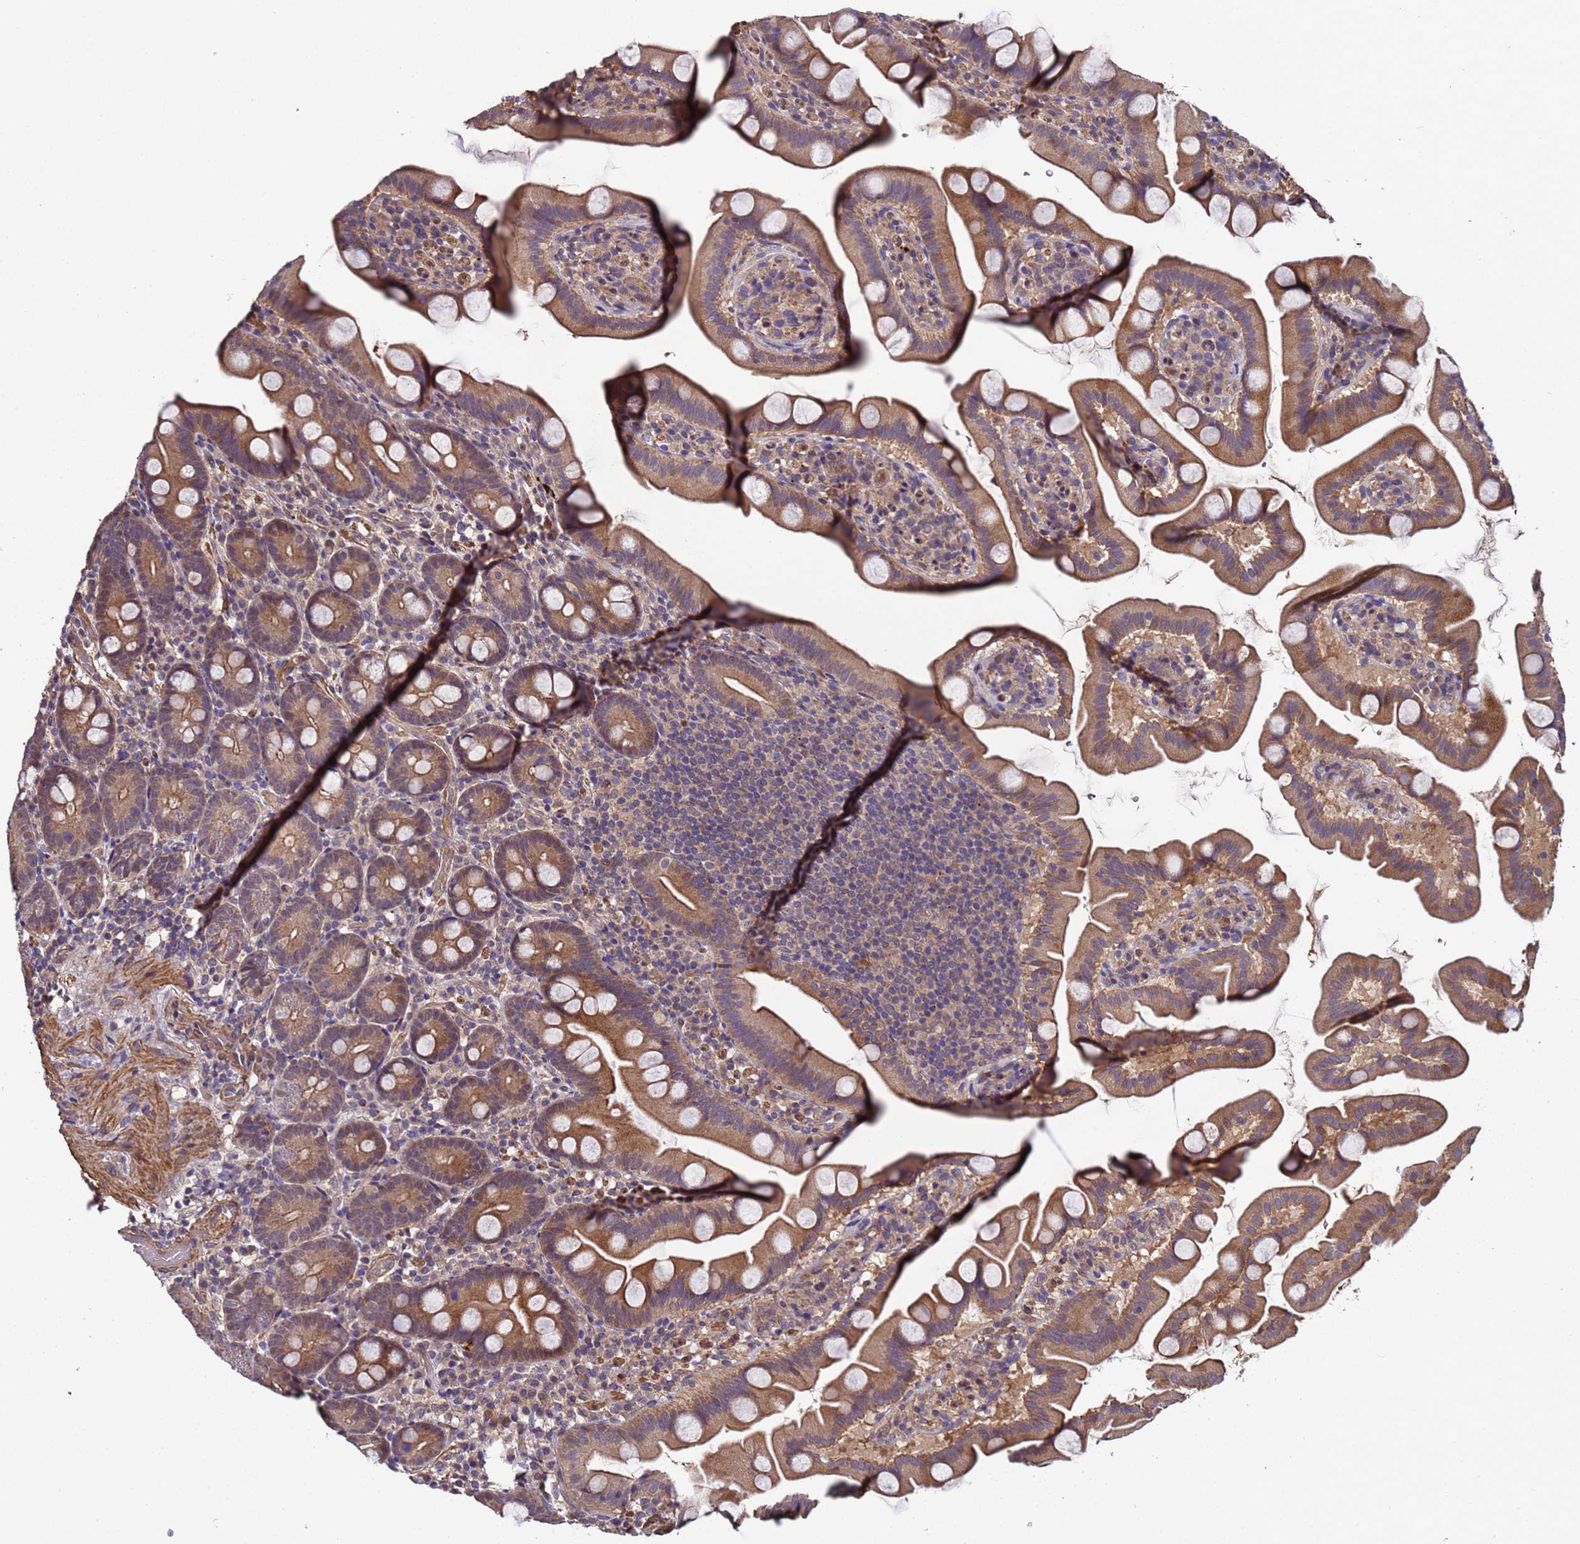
{"staining": {"intensity": "moderate", "quantity": ">75%", "location": "cytoplasmic/membranous"}, "tissue": "small intestine", "cell_type": "Glandular cells", "image_type": "normal", "snomed": [{"axis": "morphology", "description": "Normal tissue, NOS"}, {"axis": "topography", "description": "Small intestine"}], "caption": "Normal small intestine reveals moderate cytoplasmic/membranous expression in about >75% of glandular cells.", "gene": "GSTCD", "patient": {"sex": "female", "age": 68}}